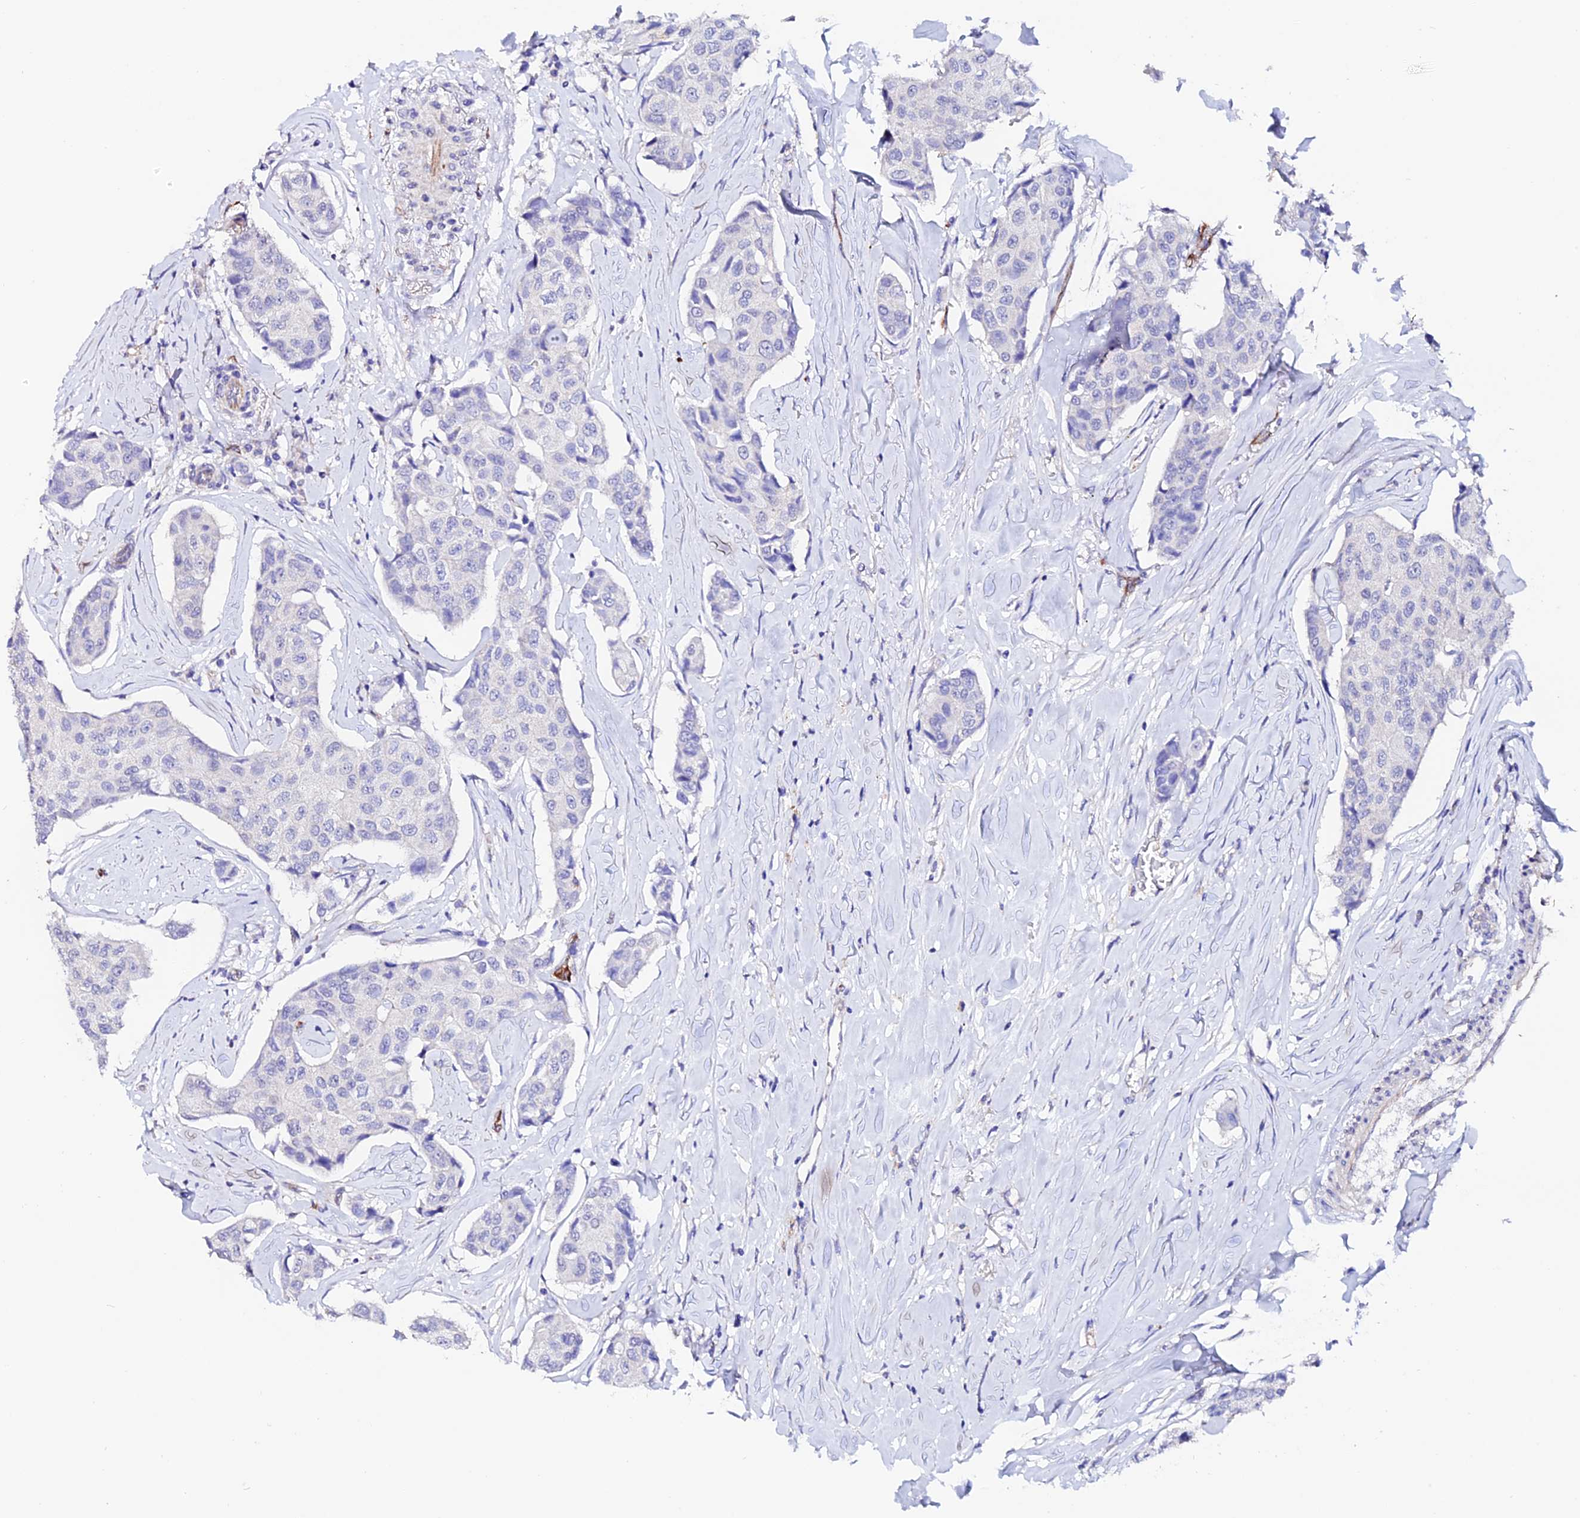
{"staining": {"intensity": "negative", "quantity": "none", "location": "none"}, "tissue": "breast cancer", "cell_type": "Tumor cells", "image_type": "cancer", "snomed": [{"axis": "morphology", "description": "Duct carcinoma"}, {"axis": "topography", "description": "Breast"}], "caption": "Human infiltrating ductal carcinoma (breast) stained for a protein using immunohistochemistry exhibits no expression in tumor cells.", "gene": "ESM1", "patient": {"sex": "female", "age": 80}}